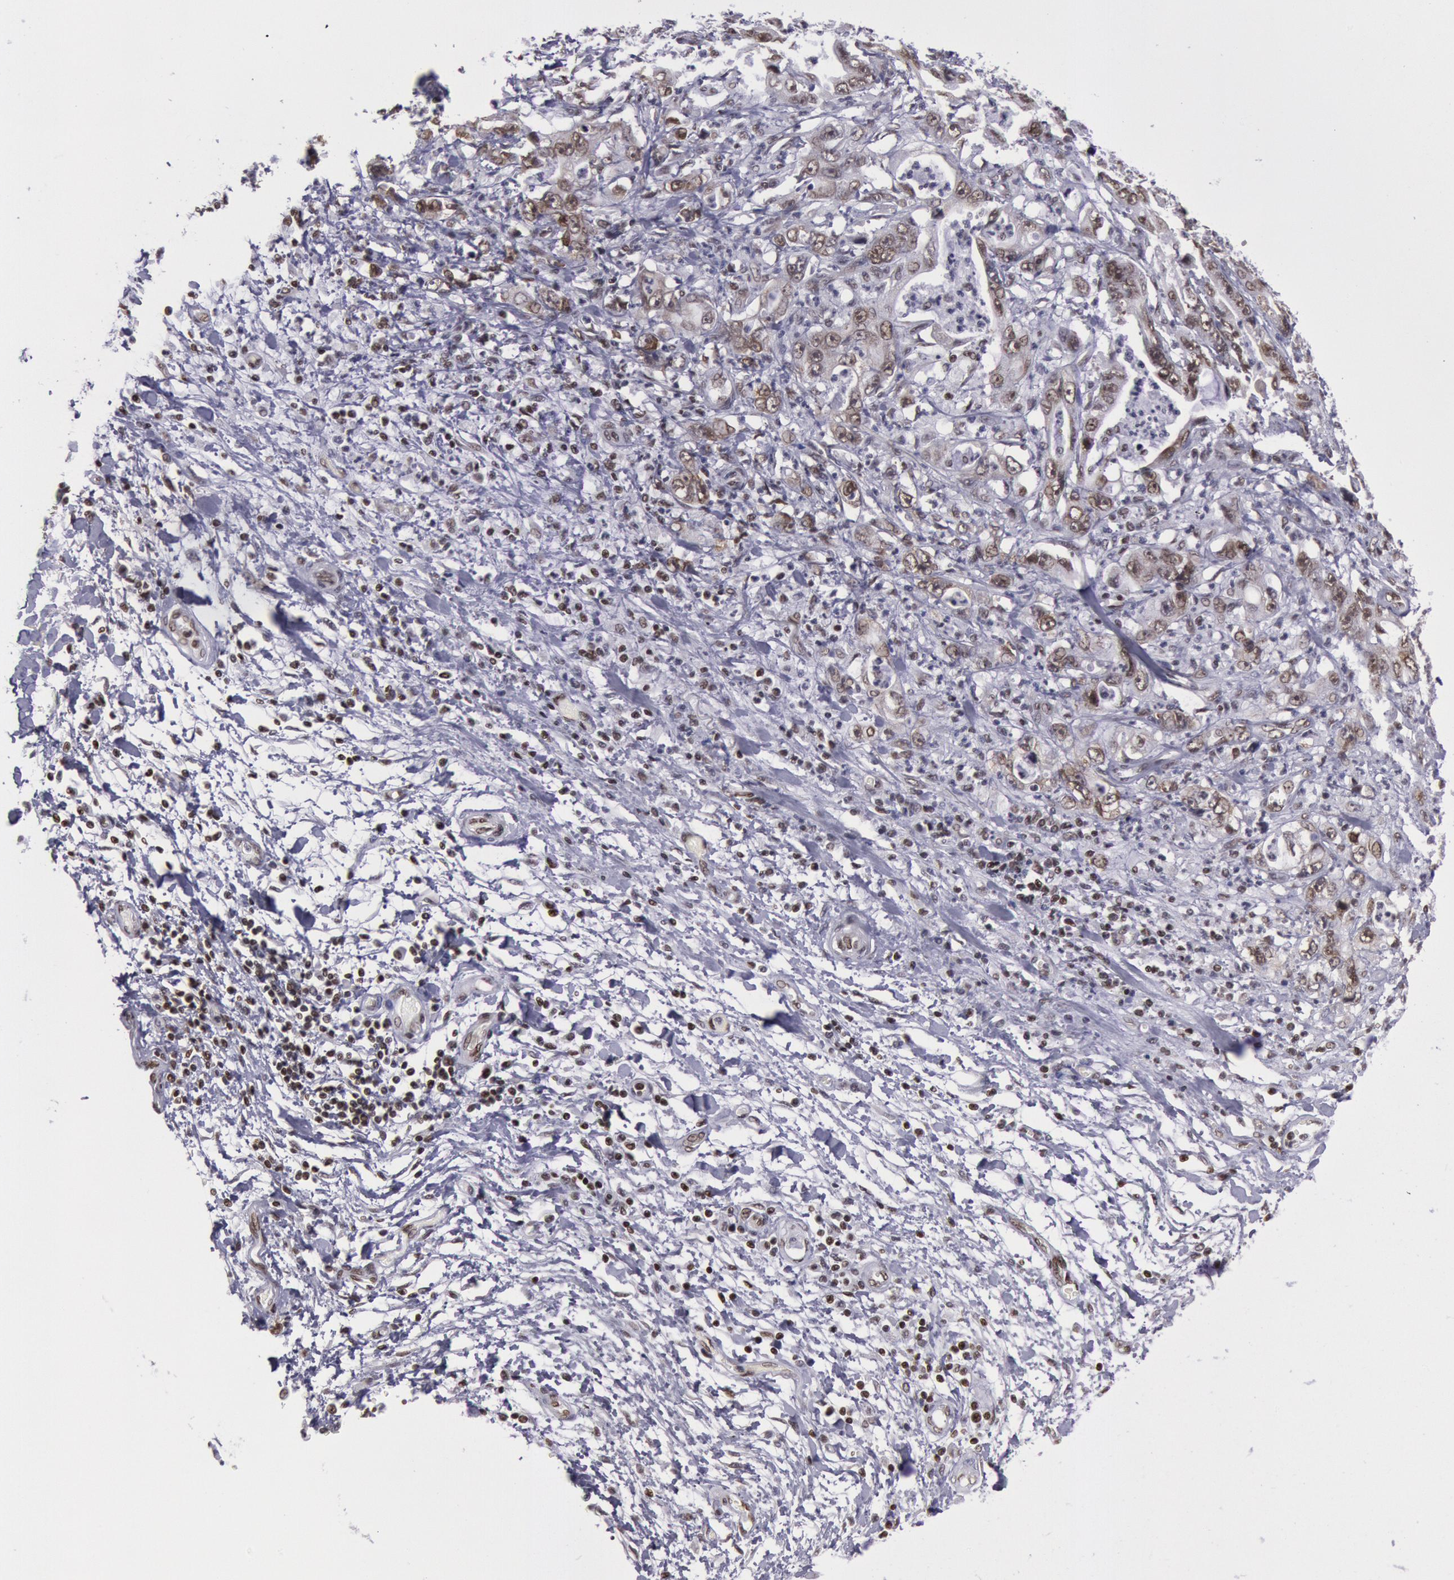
{"staining": {"intensity": "moderate", "quantity": ">75%", "location": "nuclear"}, "tissue": "stomach cancer", "cell_type": "Tumor cells", "image_type": "cancer", "snomed": [{"axis": "morphology", "description": "Adenocarcinoma, NOS"}, {"axis": "topography", "description": "Pancreas"}, {"axis": "topography", "description": "Stomach, upper"}], "caption": "This image reveals immunohistochemistry staining of adenocarcinoma (stomach), with medium moderate nuclear positivity in about >75% of tumor cells.", "gene": "NKAP", "patient": {"sex": "male", "age": 77}}